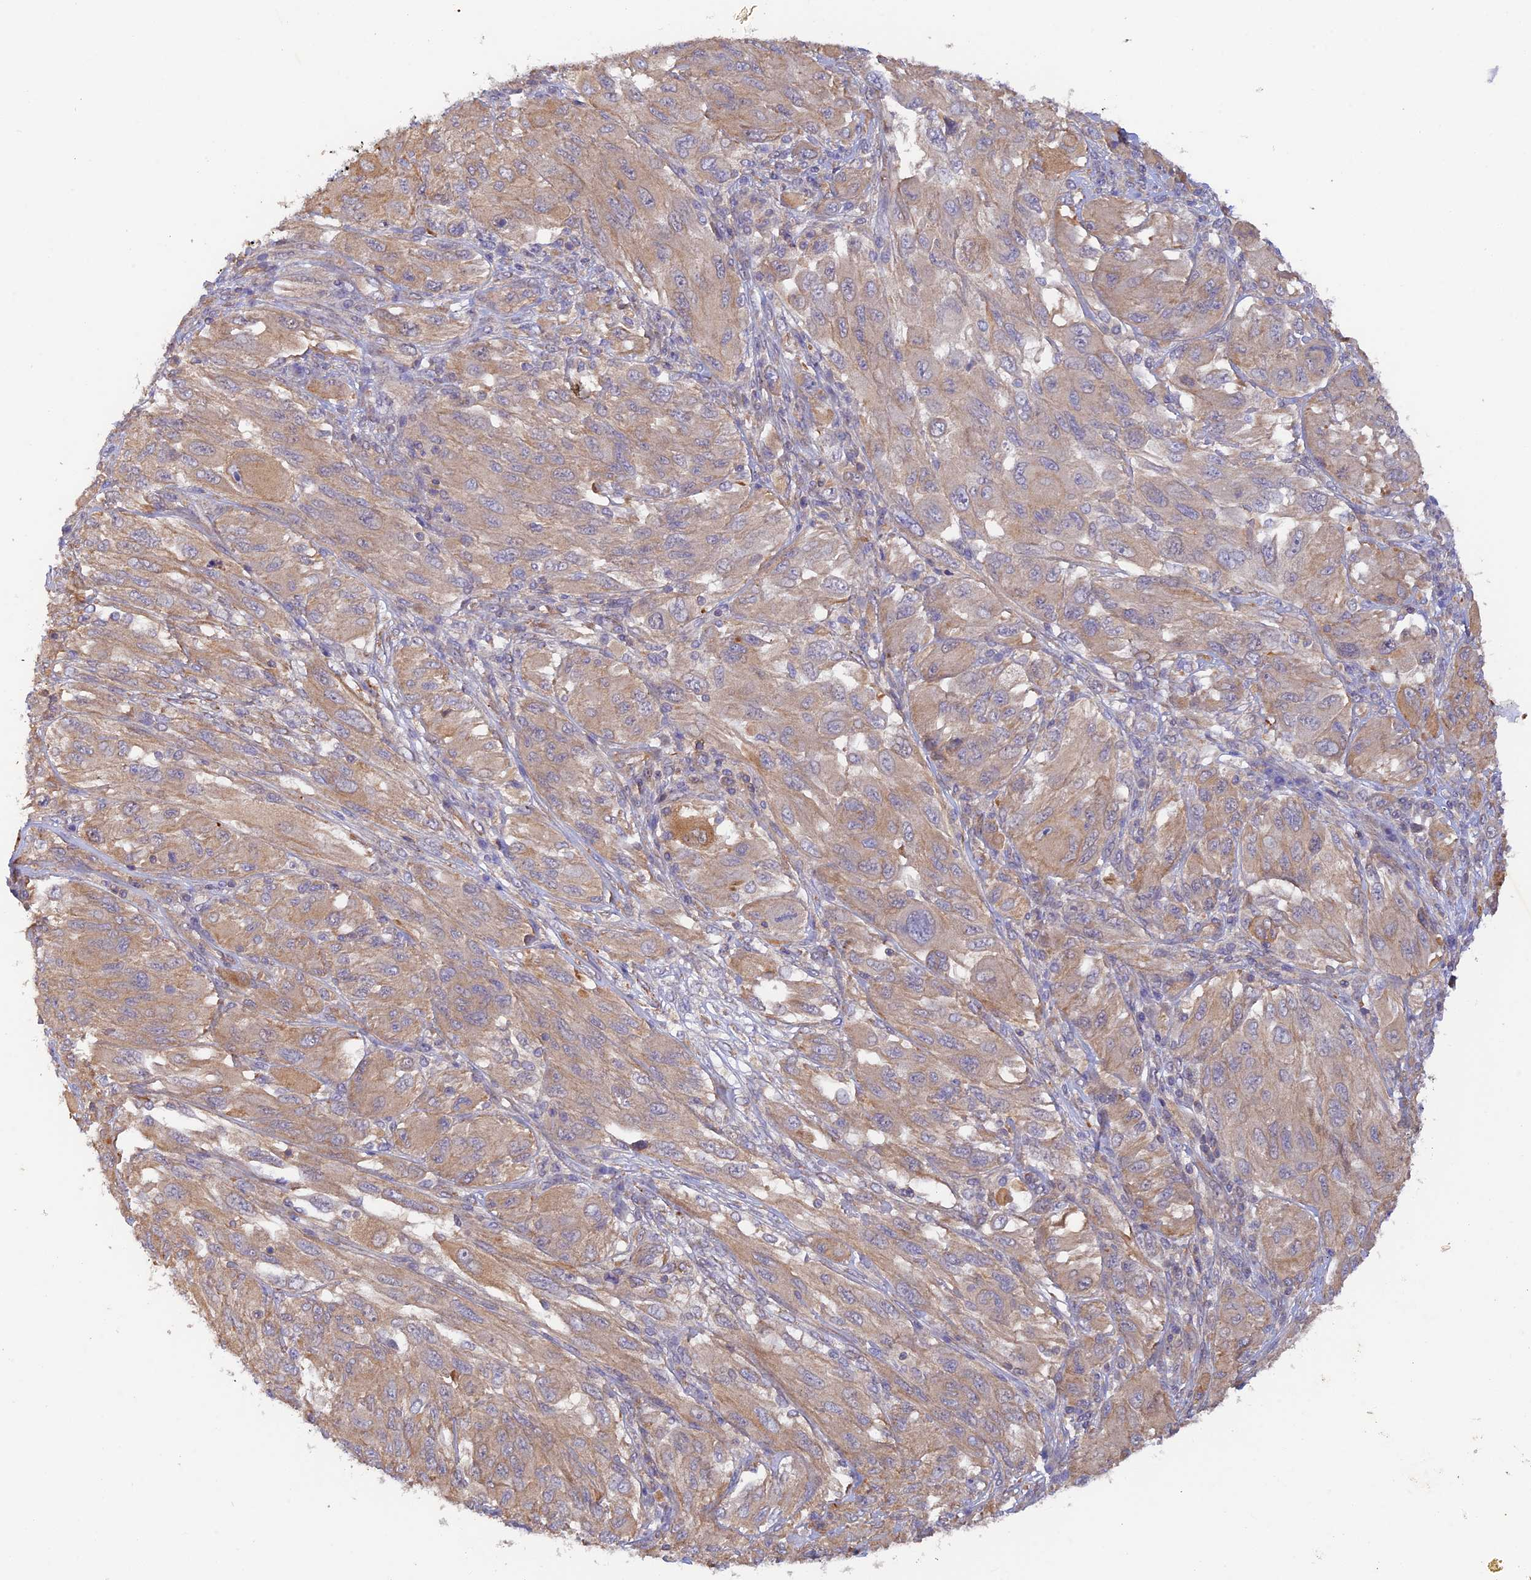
{"staining": {"intensity": "weak", "quantity": ">75%", "location": "cytoplasmic/membranous"}, "tissue": "melanoma", "cell_type": "Tumor cells", "image_type": "cancer", "snomed": [{"axis": "morphology", "description": "Malignant melanoma, NOS"}, {"axis": "topography", "description": "Skin"}], "caption": "Melanoma was stained to show a protein in brown. There is low levels of weak cytoplasmic/membranous expression in approximately >75% of tumor cells.", "gene": "MYO9A", "patient": {"sex": "female", "age": 91}}